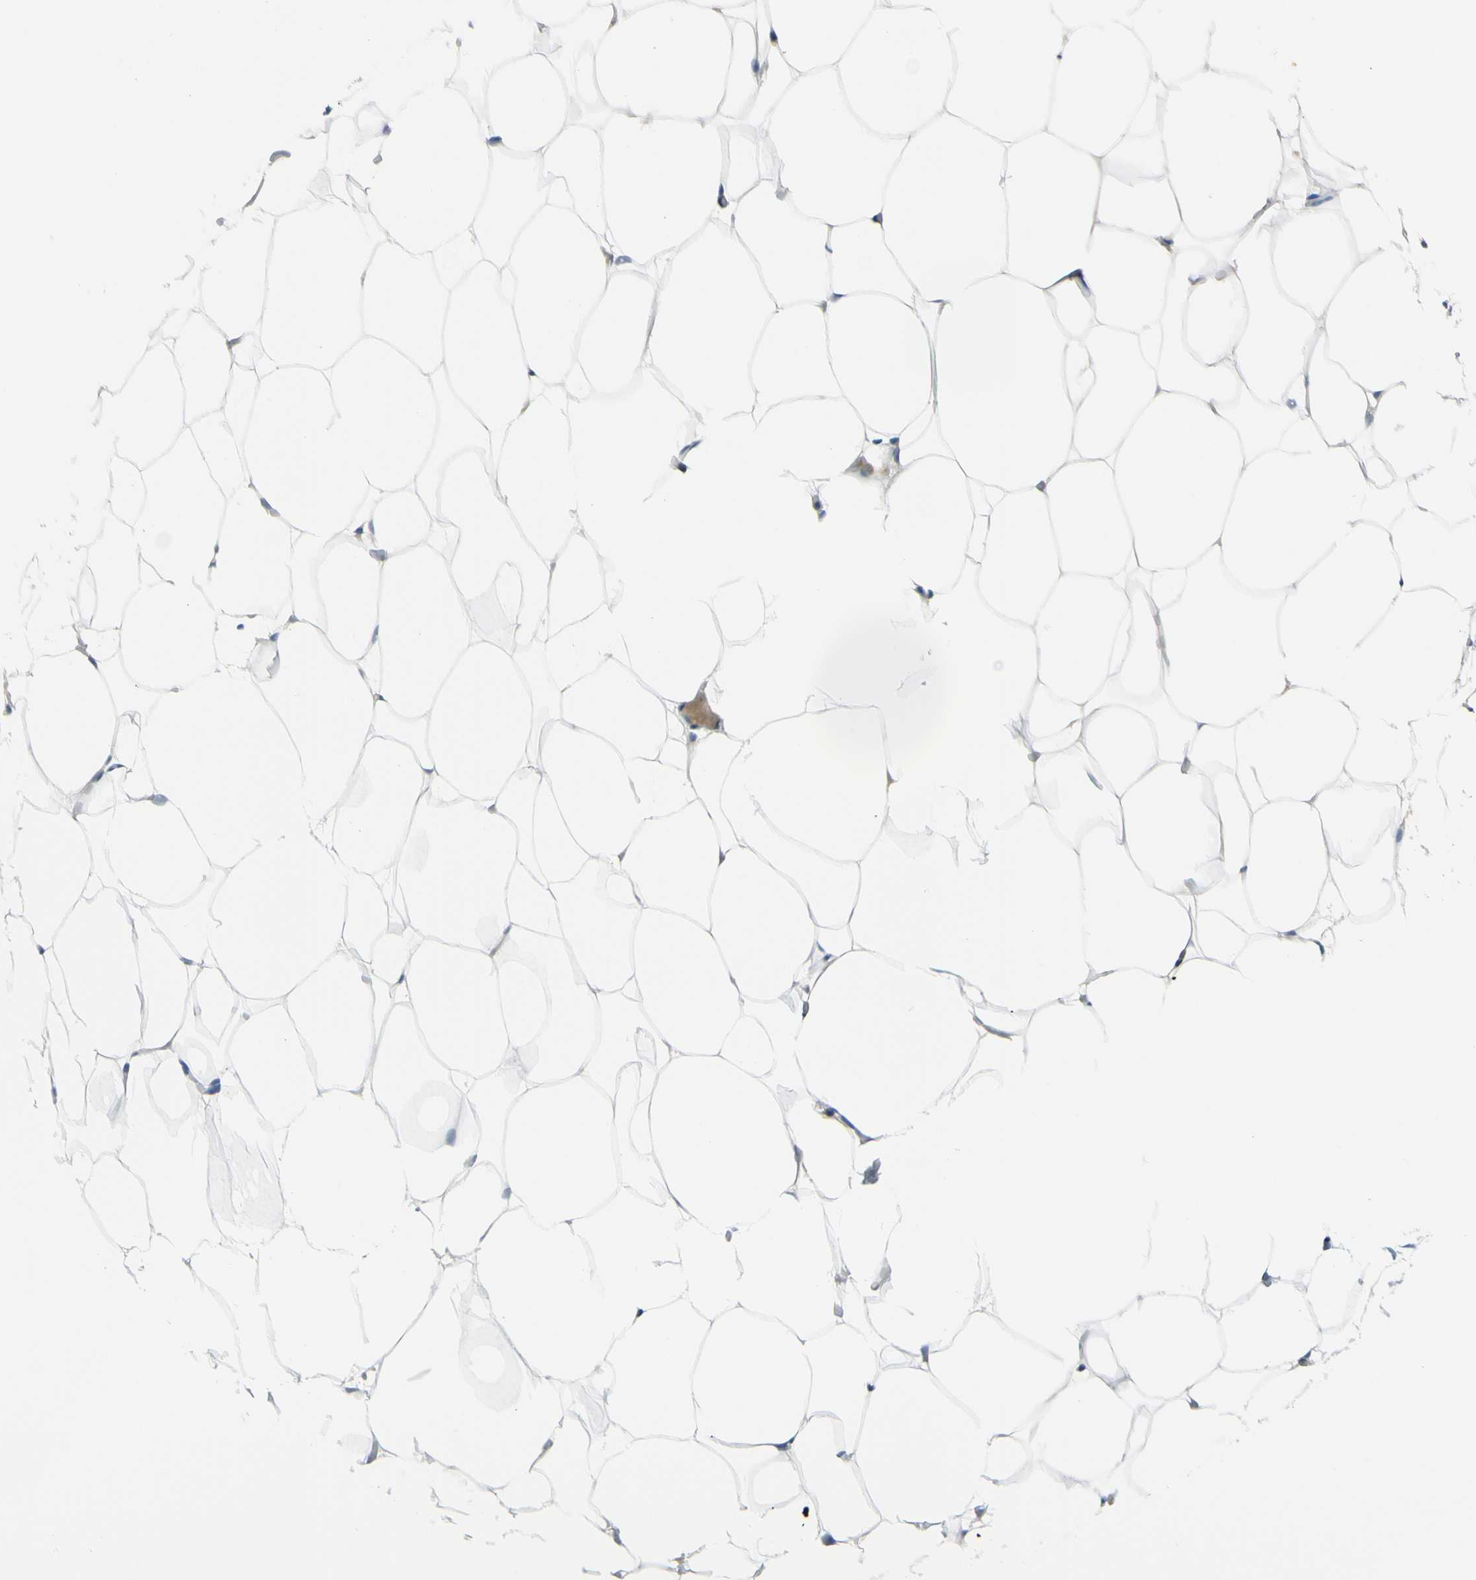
{"staining": {"intensity": "negative", "quantity": "none", "location": "none"}, "tissue": "adipose tissue", "cell_type": "Adipocytes", "image_type": "normal", "snomed": [{"axis": "morphology", "description": "Normal tissue, NOS"}, {"axis": "topography", "description": "Breast"}, {"axis": "topography", "description": "Adipose tissue"}], "caption": "A histopathology image of adipose tissue stained for a protein exhibits no brown staining in adipocytes.", "gene": "ASB9", "patient": {"sex": "female", "age": 25}}